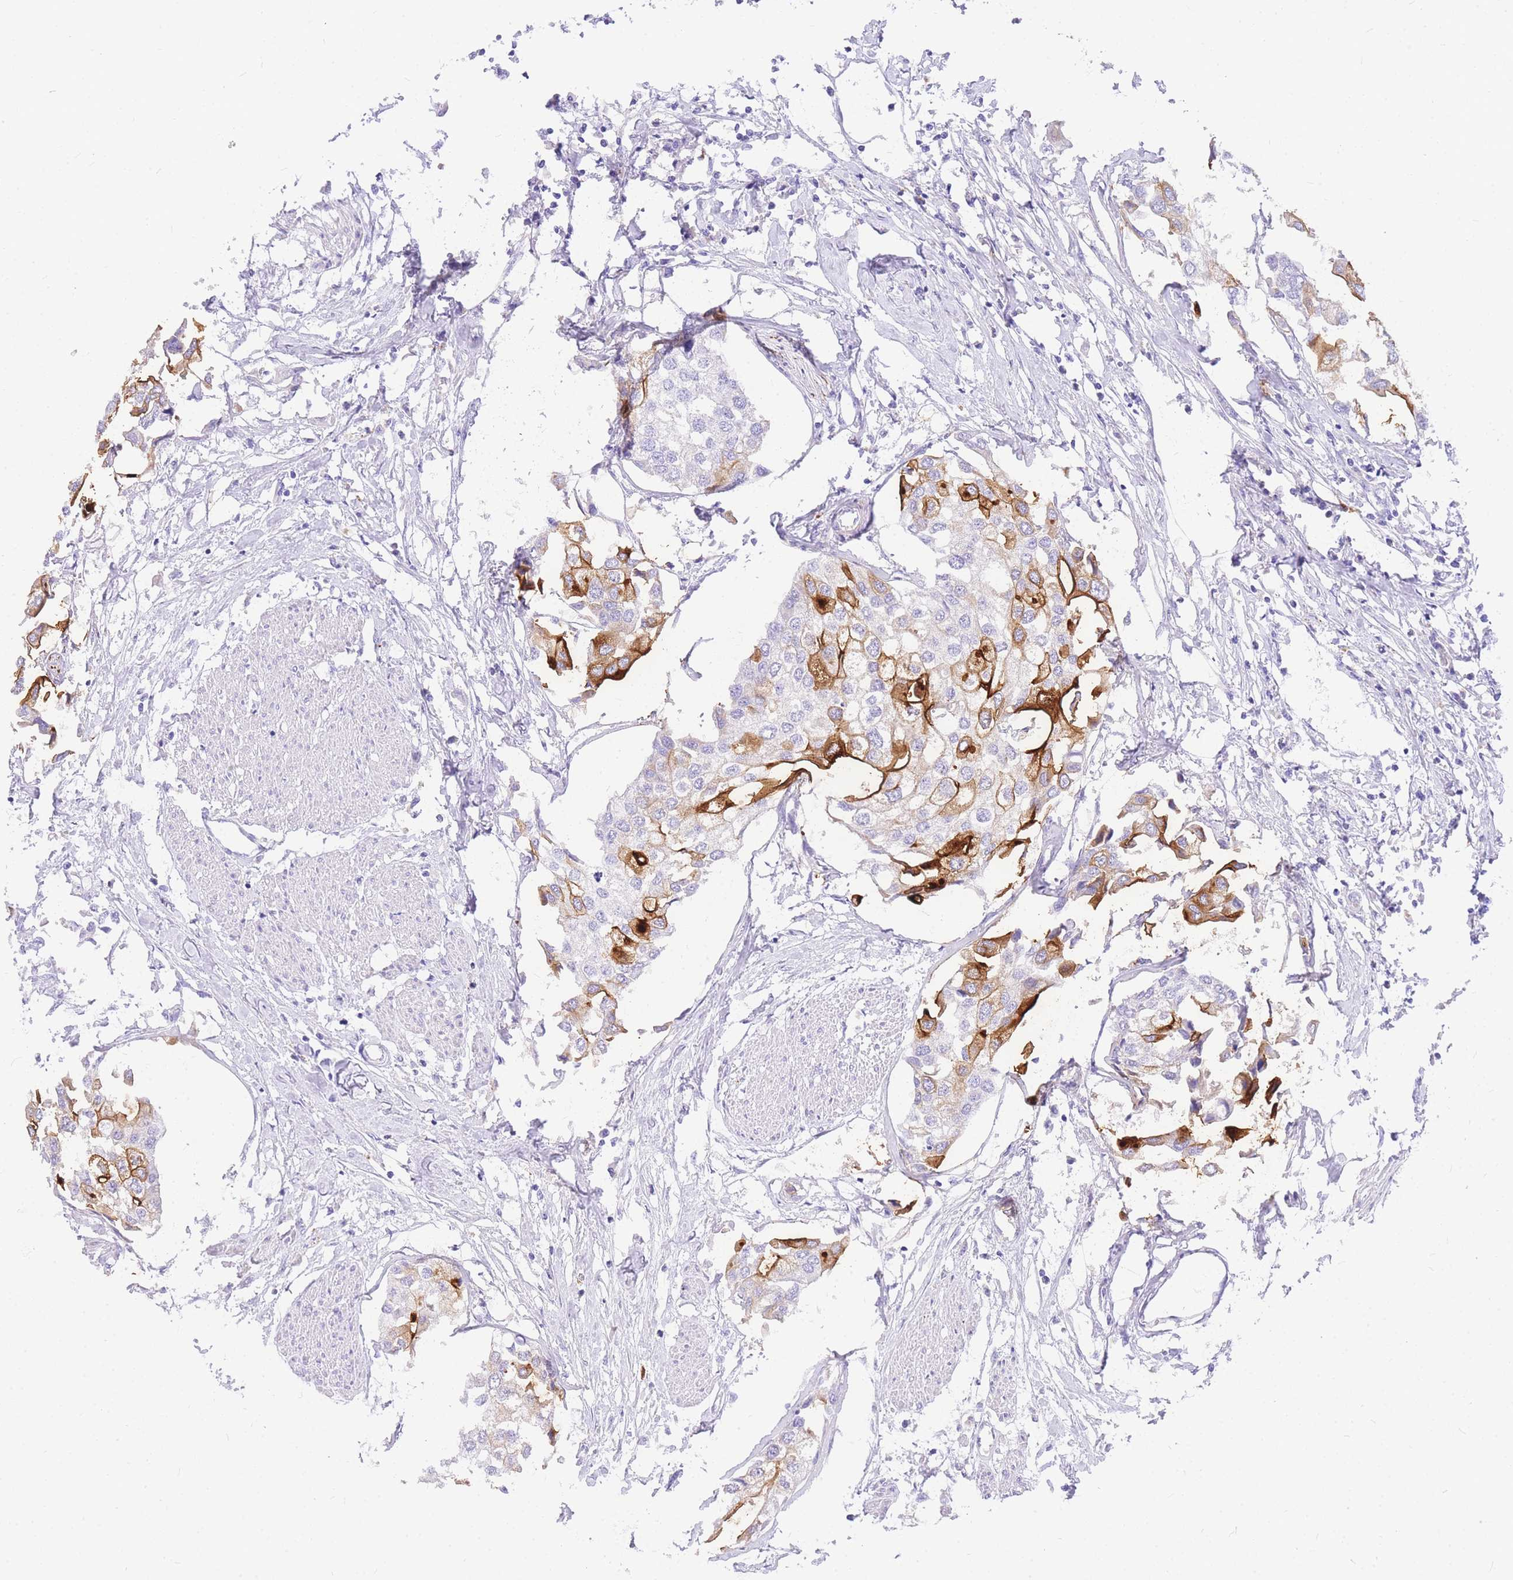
{"staining": {"intensity": "strong", "quantity": "25%-75%", "location": "cytoplasmic/membranous"}, "tissue": "urothelial cancer", "cell_type": "Tumor cells", "image_type": "cancer", "snomed": [{"axis": "morphology", "description": "Urothelial carcinoma, High grade"}, {"axis": "topography", "description": "Urinary bladder"}], "caption": "Immunohistochemistry (IHC) image of human high-grade urothelial carcinoma stained for a protein (brown), which demonstrates high levels of strong cytoplasmic/membranous expression in approximately 25%-75% of tumor cells.", "gene": "UPK1A", "patient": {"sex": "male", "age": 64}}